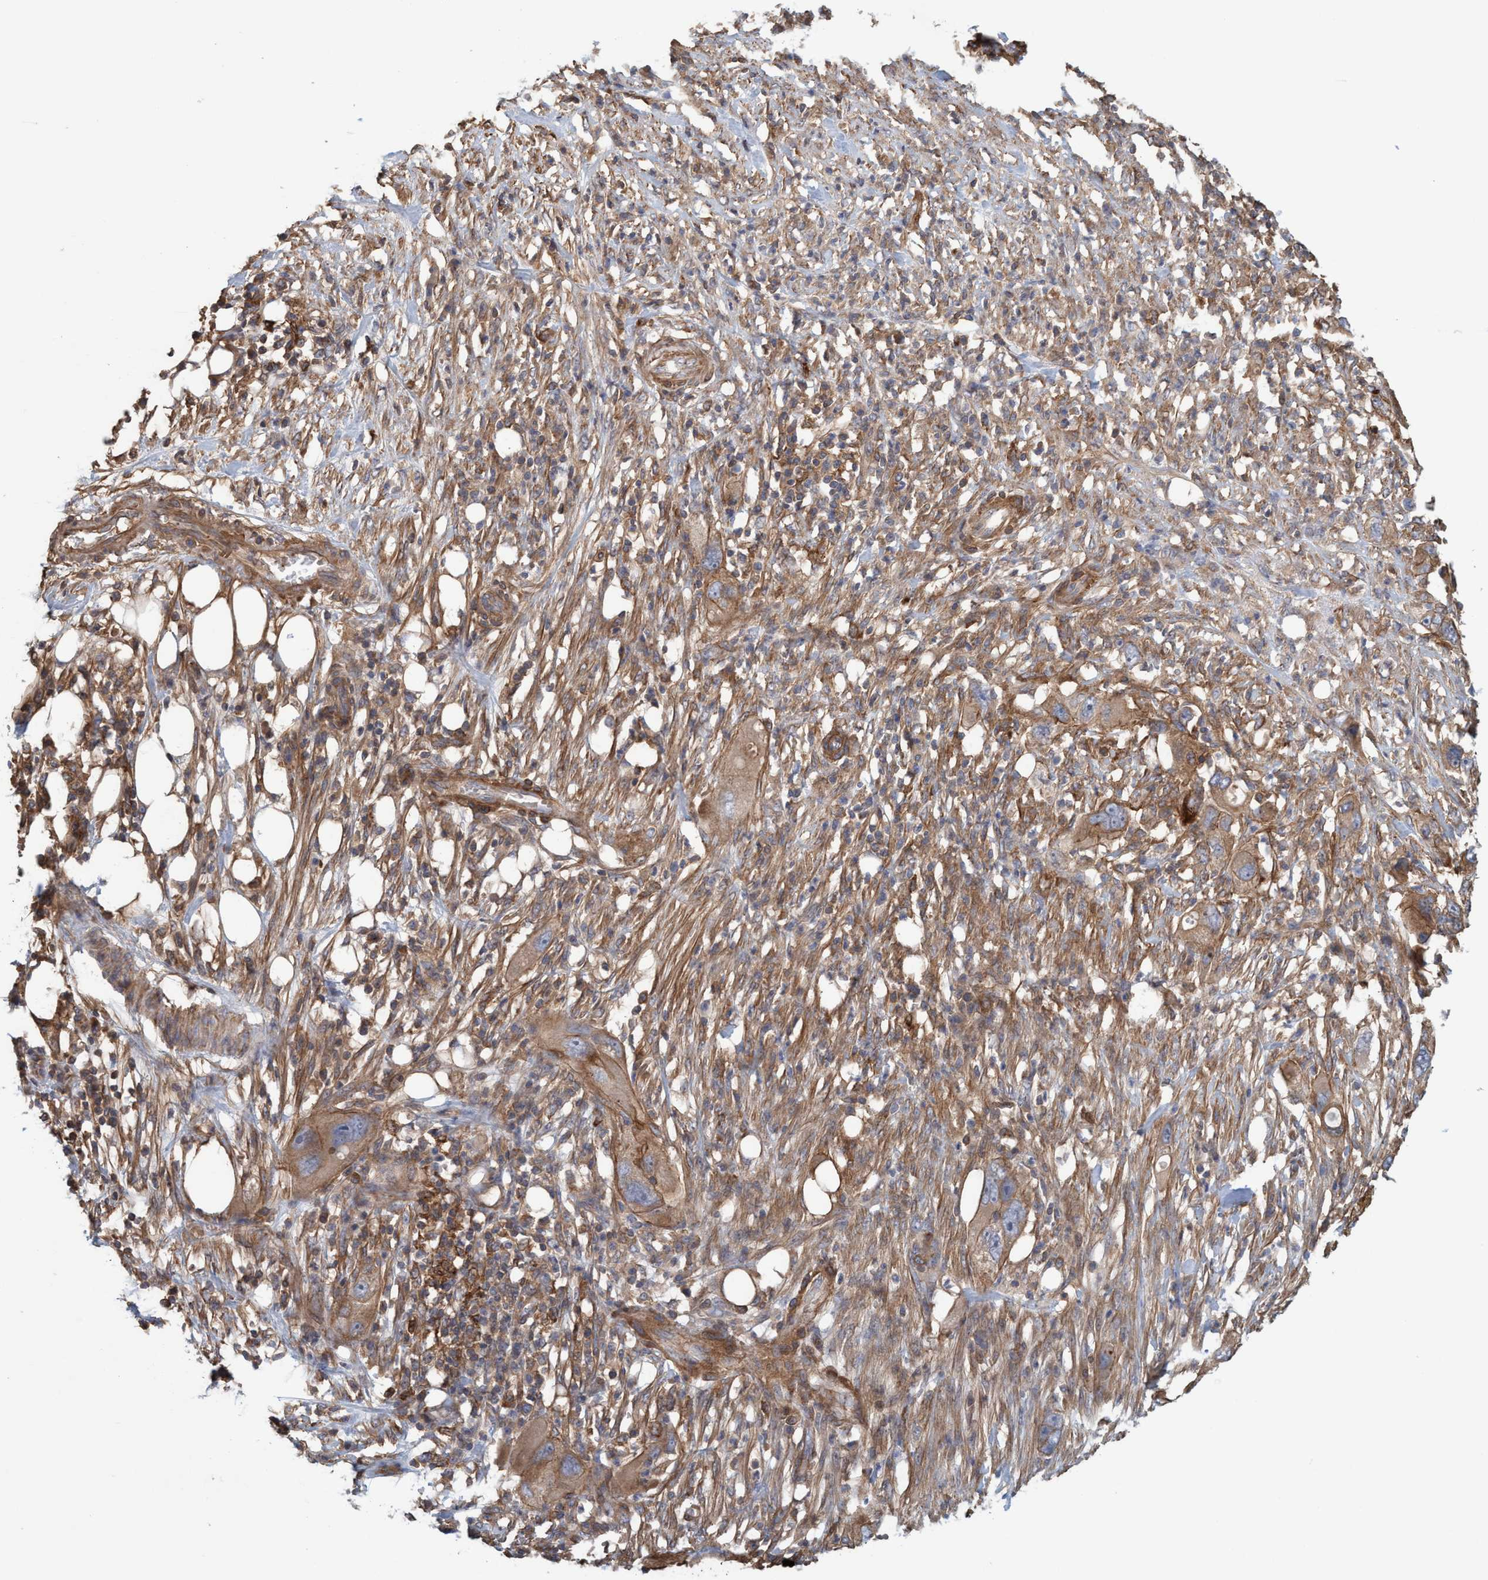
{"staining": {"intensity": "moderate", "quantity": ">75%", "location": "cytoplasmic/membranous"}, "tissue": "pancreatic cancer", "cell_type": "Tumor cells", "image_type": "cancer", "snomed": [{"axis": "morphology", "description": "Adenocarcinoma, NOS"}, {"axis": "topography", "description": "Pancreas"}], "caption": "Immunohistochemical staining of adenocarcinoma (pancreatic) reveals medium levels of moderate cytoplasmic/membranous protein staining in about >75% of tumor cells. (IHC, brightfield microscopy, high magnification).", "gene": "SPECC1", "patient": {"sex": "female", "age": 78}}